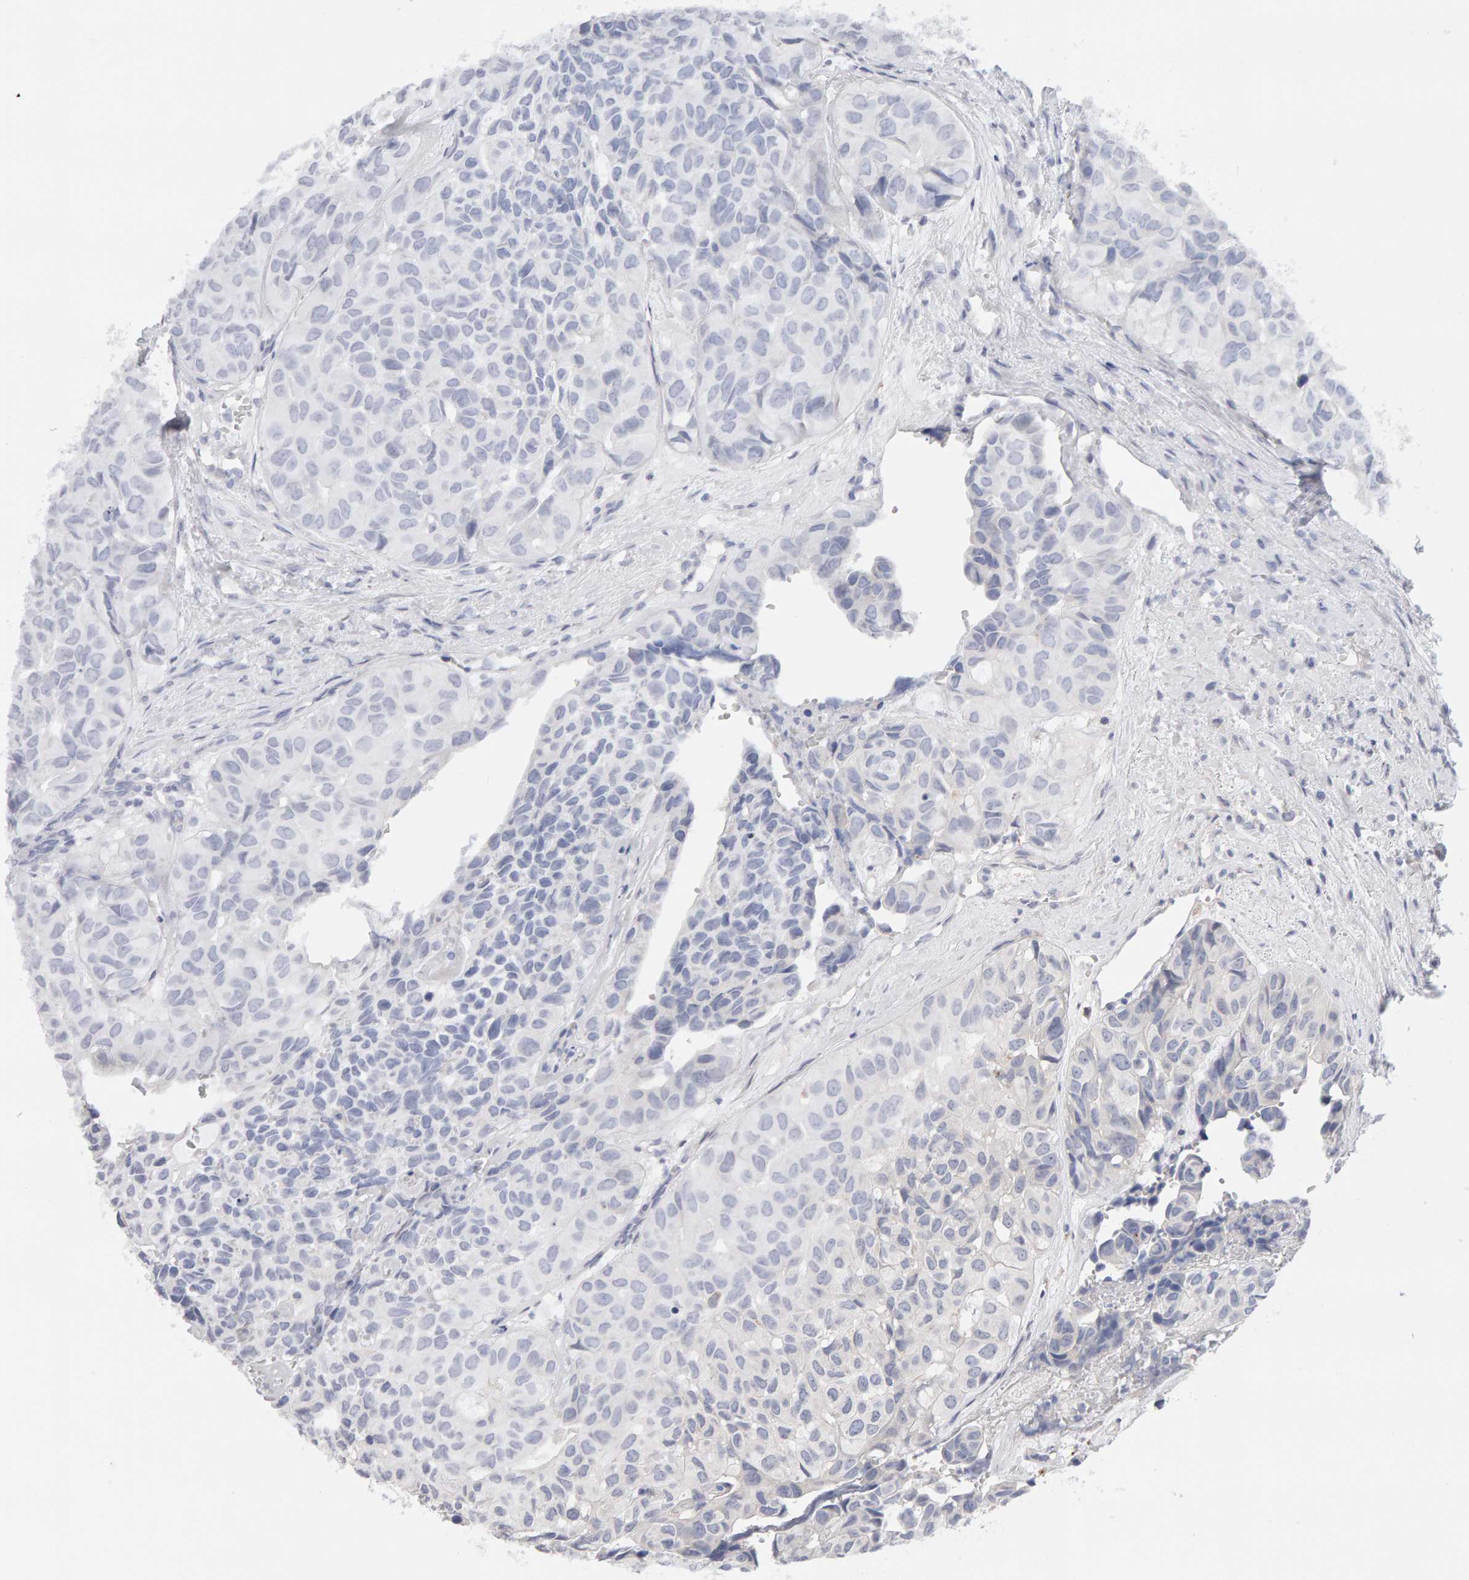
{"staining": {"intensity": "negative", "quantity": "none", "location": "none"}, "tissue": "head and neck cancer", "cell_type": "Tumor cells", "image_type": "cancer", "snomed": [{"axis": "morphology", "description": "Adenocarcinoma, NOS"}, {"axis": "topography", "description": "Salivary gland, NOS"}, {"axis": "topography", "description": "Head-Neck"}], "caption": "This is an immunohistochemistry (IHC) image of head and neck cancer (adenocarcinoma). There is no expression in tumor cells.", "gene": "METRNL", "patient": {"sex": "female", "age": 76}}